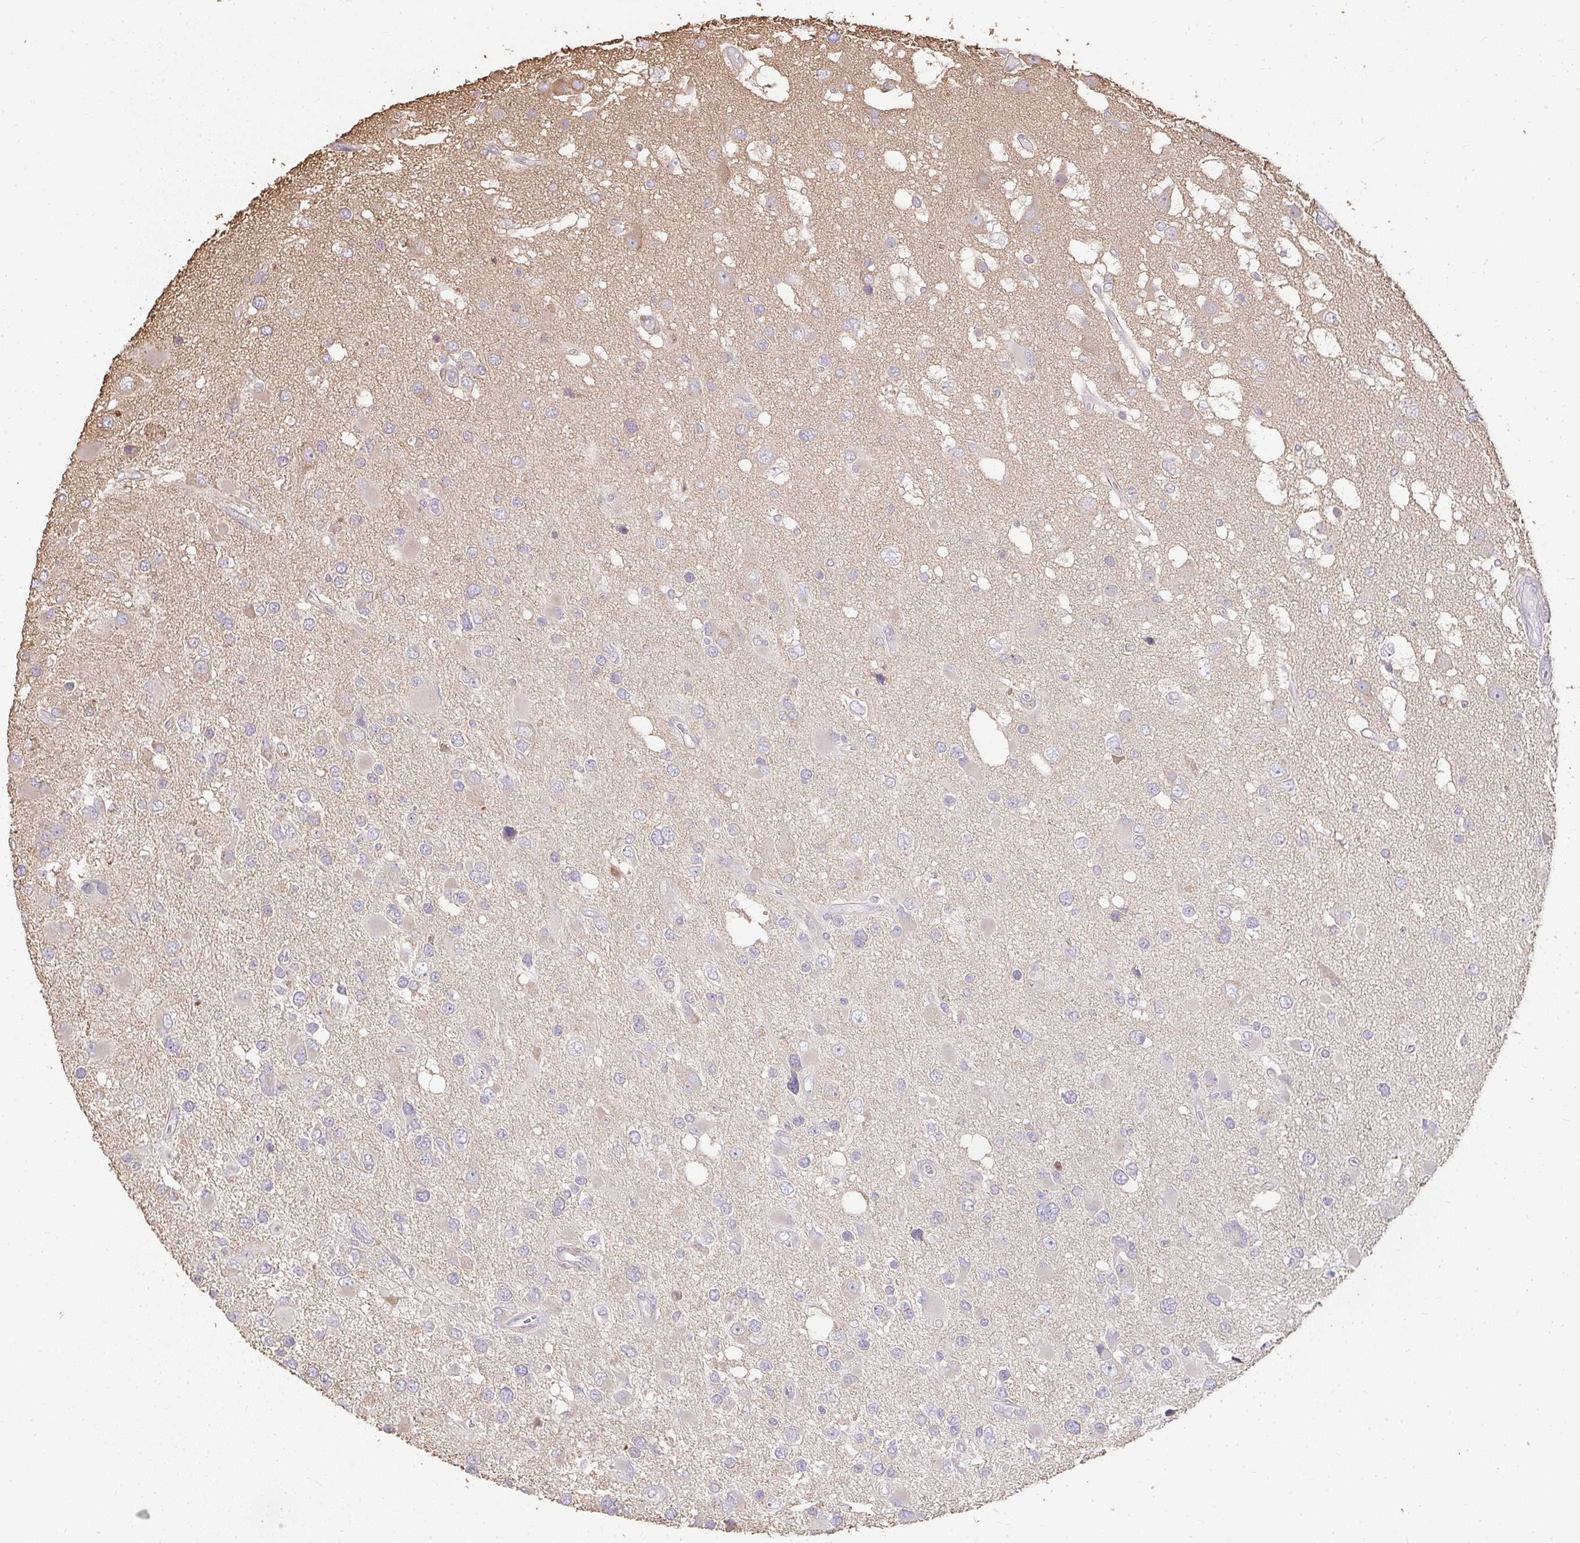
{"staining": {"intensity": "negative", "quantity": "none", "location": "none"}, "tissue": "glioma", "cell_type": "Tumor cells", "image_type": "cancer", "snomed": [{"axis": "morphology", "description": "Glioma, malignant, High grade"}, {"axis": "topography", "description": "Brain"}], "caption": "IHC of glioma demonstrates no staining in tumor cells.", "gene": "BRINP3", "patient": {"sex": "male", "age": 53}}